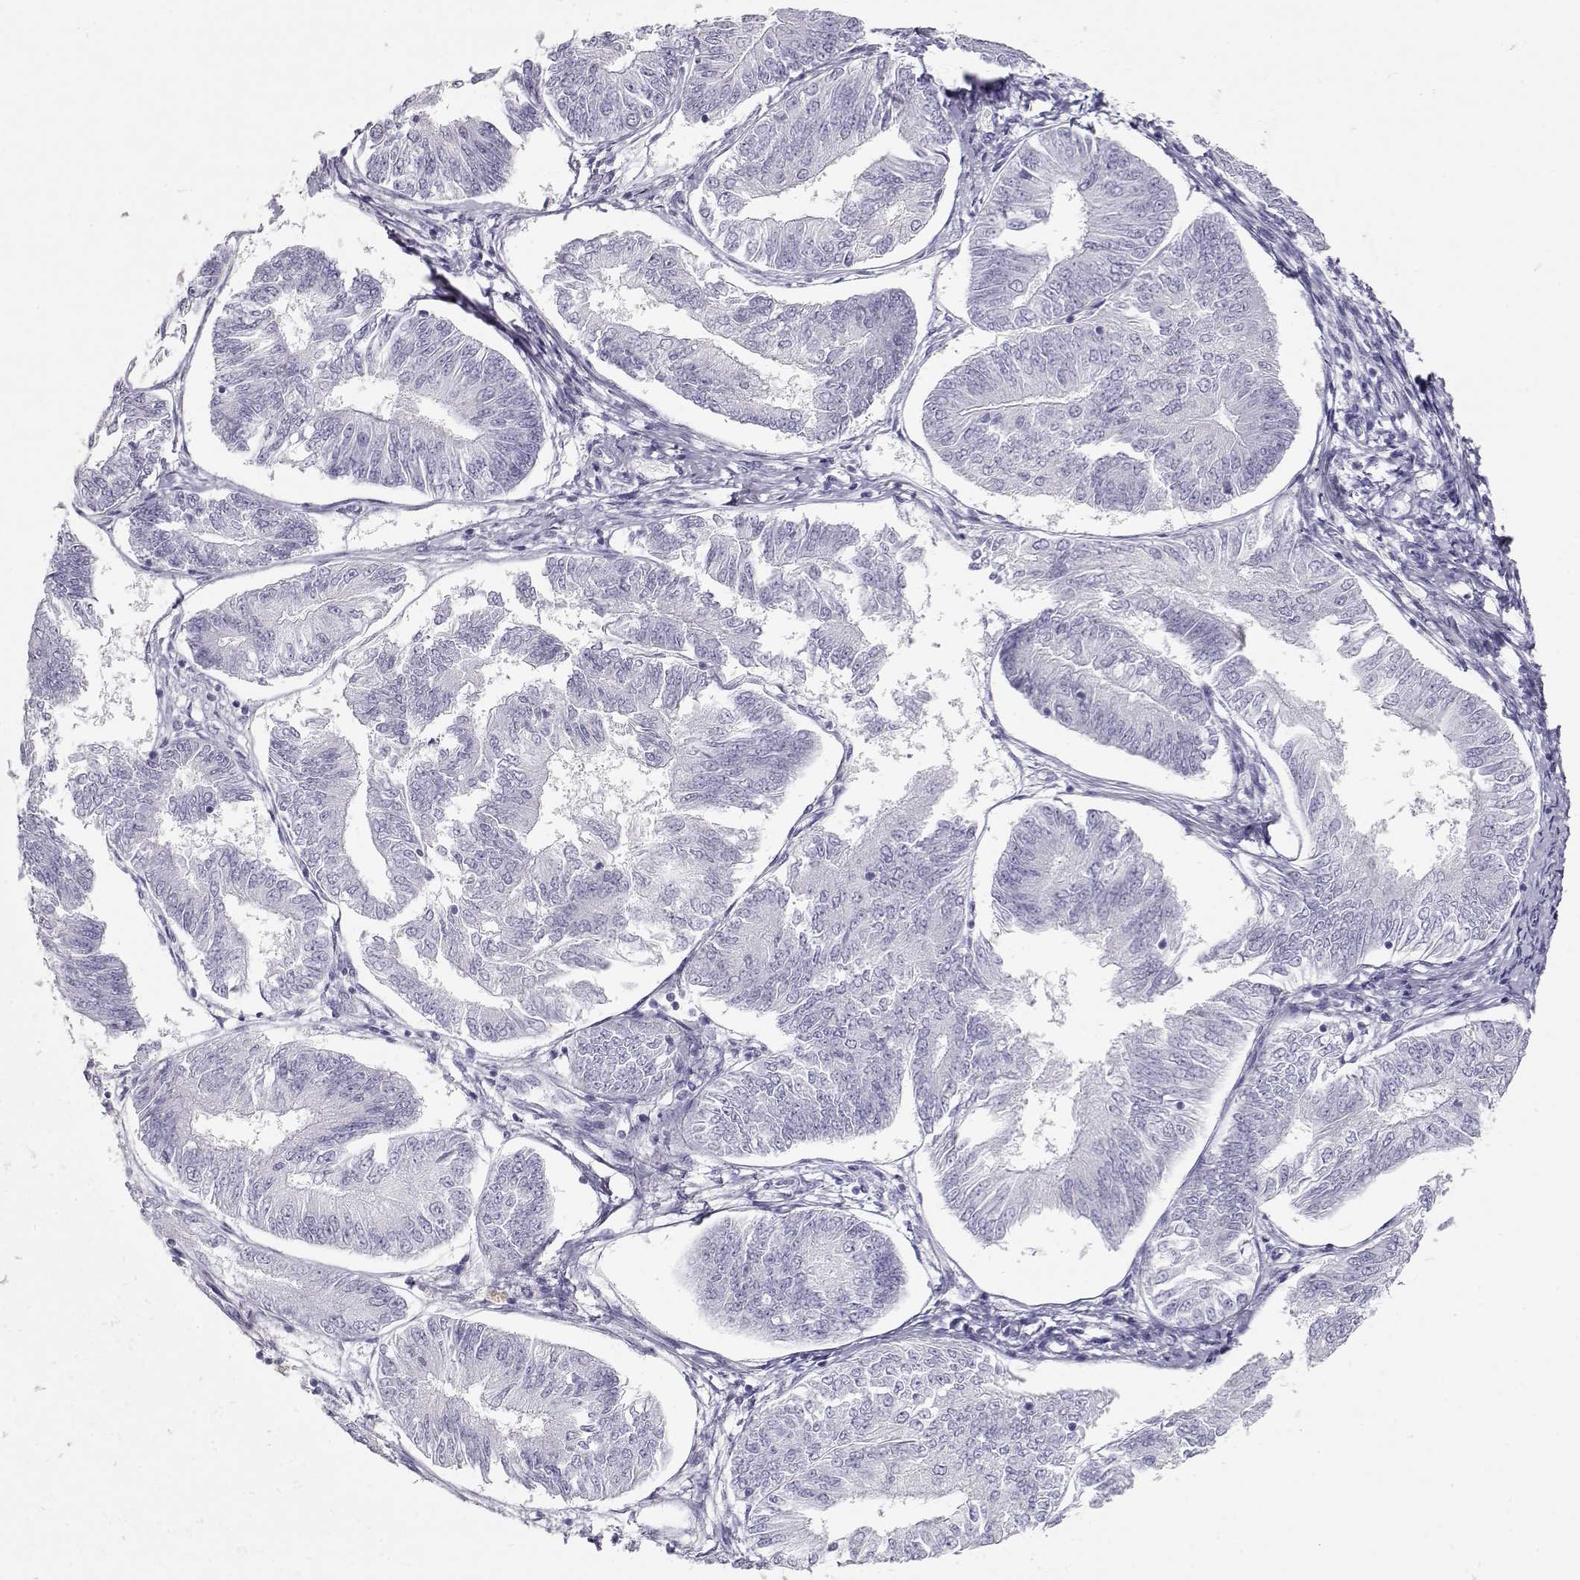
{"staining": {"intensity": "negative", "quantity": "none", "location": "none"}, "tissue": "endometrial cancer", "cell_type": "Tumor cells", "image_type": "cancer", "snomed": [{"axis": "morphology", "description": "Adenocarcinoma, NOS"}, {"axis": "topography", "description": "Endometrium"}], "caption": "Tumor cells show no significant protein staining in endometrial adenocarcinoma. Brightfield microscopy of IHC stained with DAB (3,3'-diaminobenzidine) (brown) and hematoxylin (blue), captured at high magnification.", "gene": "TKTL1", "patient": {"sex": "female", "age": 58}}